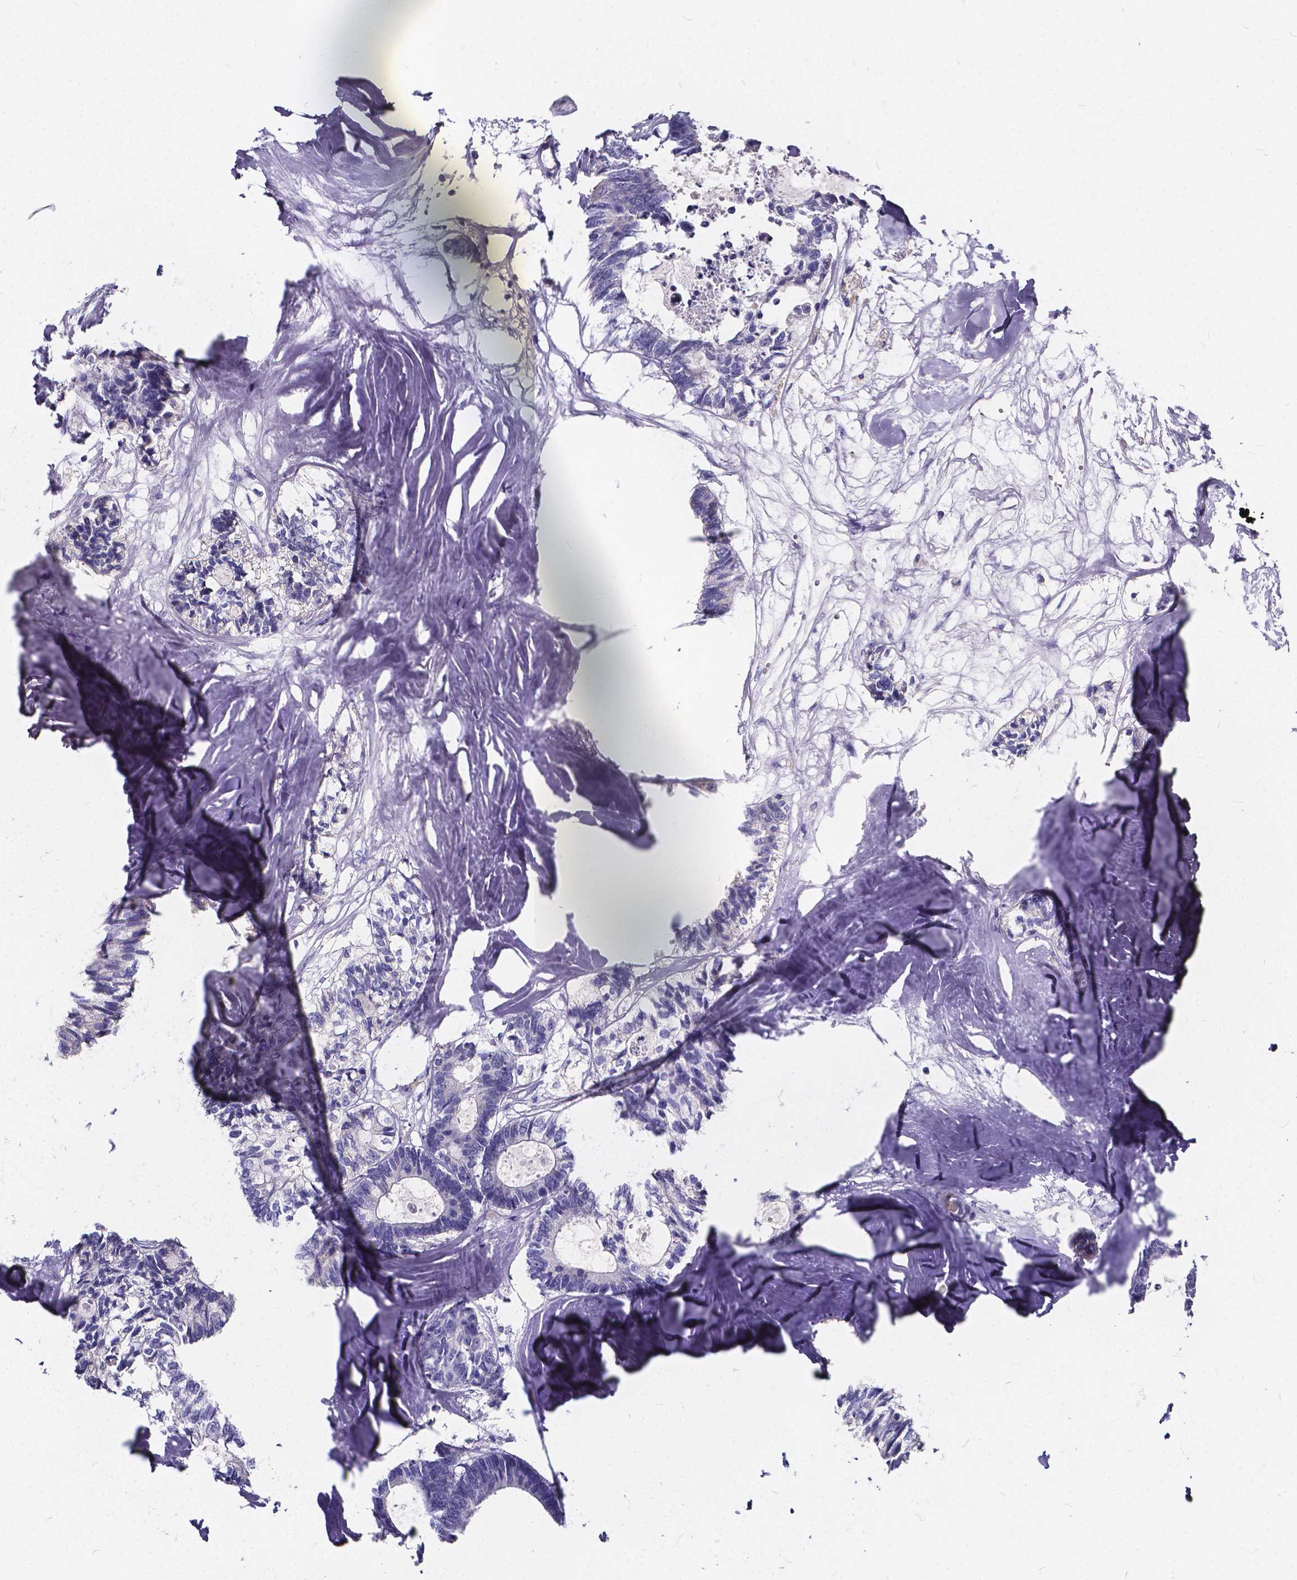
{"staining": {"intensity": "negative", "quantity": "none", "location": "none"}, "tissue": "colorectal cancer", "cell_type": "Tumor cells", "image_type": "cancer", "snomed": [{"axis": "morphology", "description": "Adenocarcinoma, NOS"}, {"axis": "topography", "description": "Colon"}, {"axis": "topography", "description": "Rectum"}], "caption": "A high-resolution micrograph shows immunohistochemistry (IHC) staining of colorectal cancer (adenocarcinoma), which displays no significant staining in tumor cells.", "gene": "SPEF2", "patient": {"sex": "male", "age": 57}}